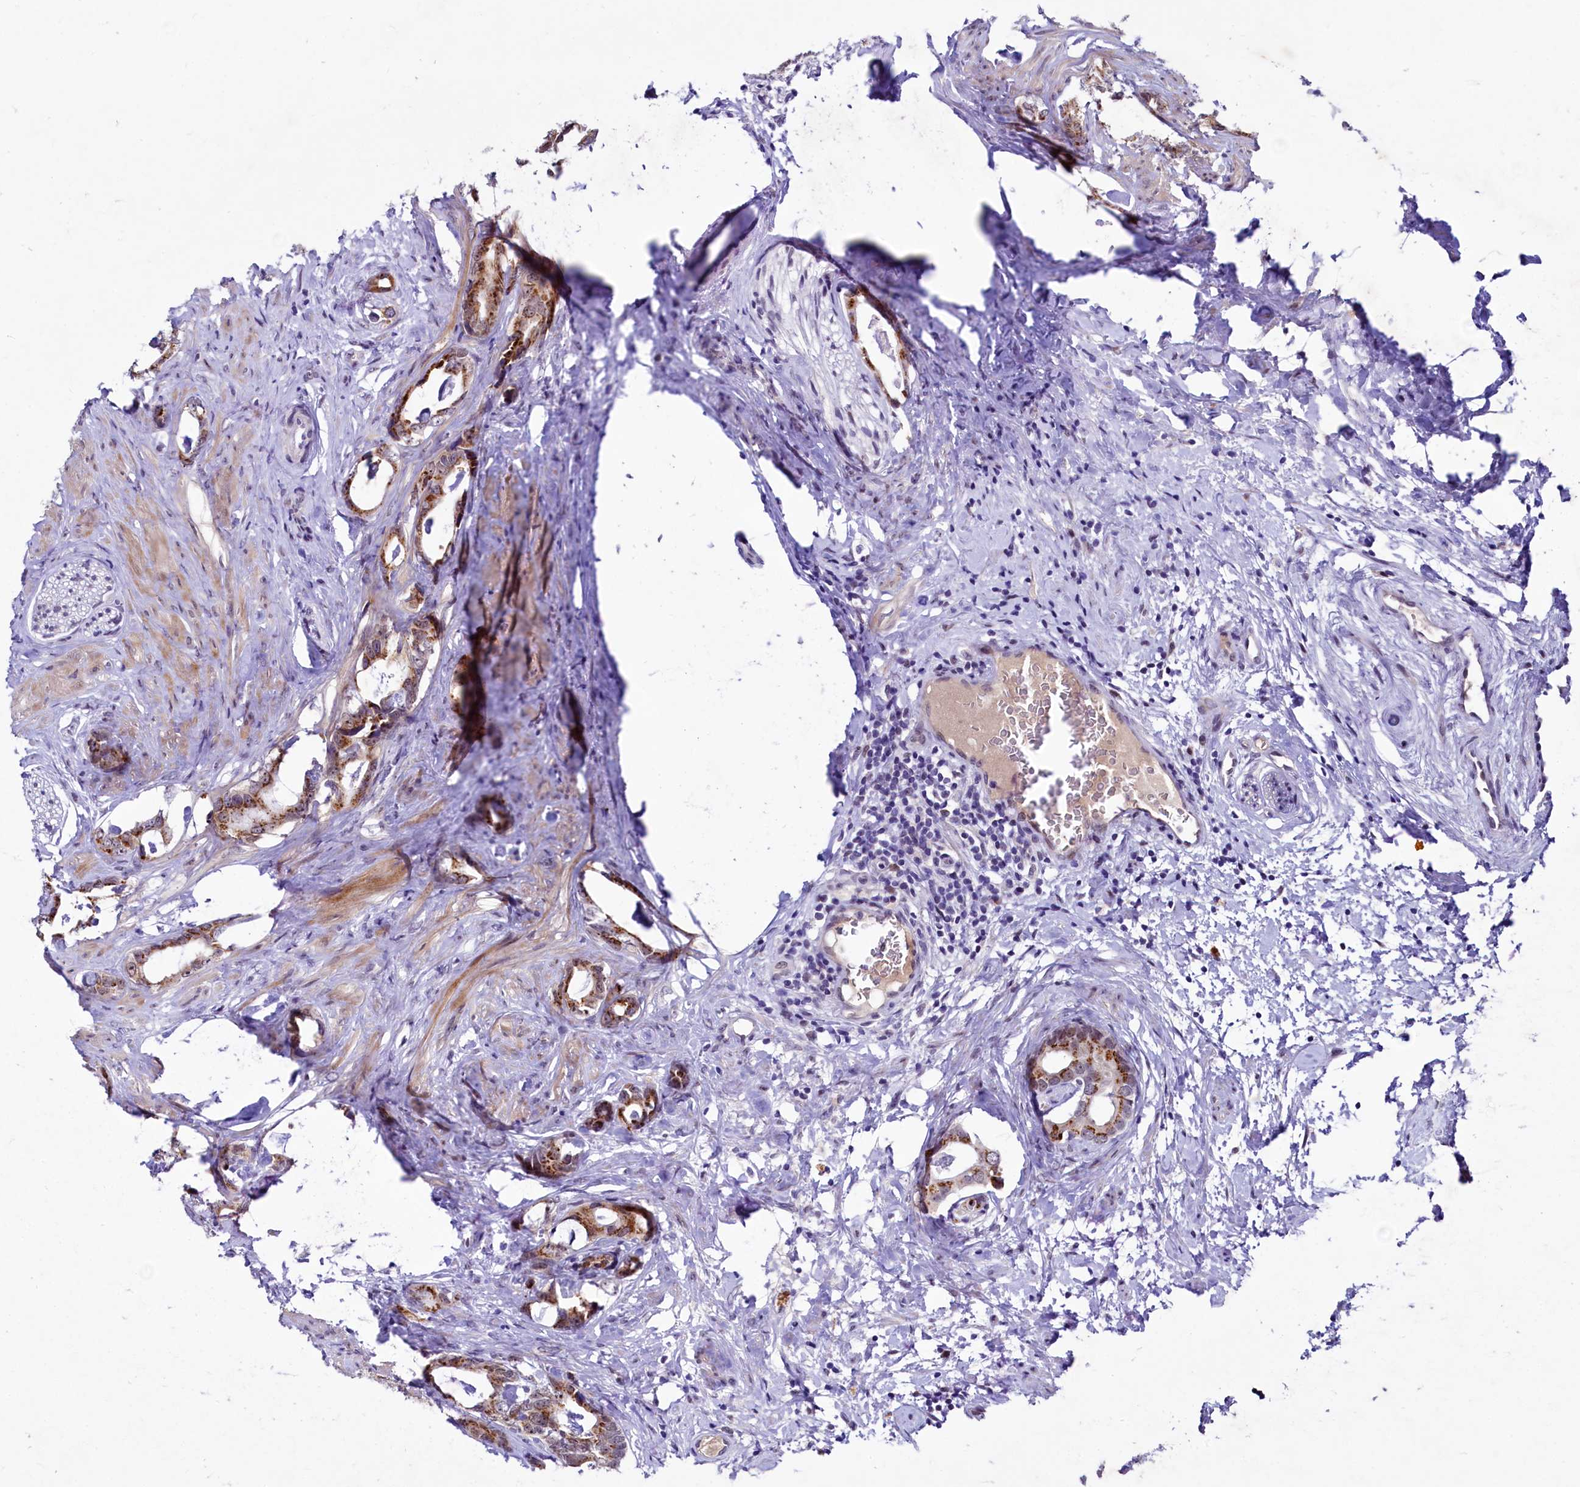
{"staining": {"intensity": "moderate", "quantity": ">75%", "location": "cytoplasmic/membranous,nuclear"}, "tissue": "prostate cancer", "cell_type": "Tumor cells", "image_type": "cancer", "snomed": [{"axis": "morphology", "description": "Adenocarcinoma, Low grade"}, {"axis": "topography", "description": "Prostate"}], "caption": "Human prostate low-grade adenocarcinoma stained with a protein marker reveals moderate staining in tumor cells.", "gene": "LEUTX", "patient": {"sex": "male", "age": 63}}